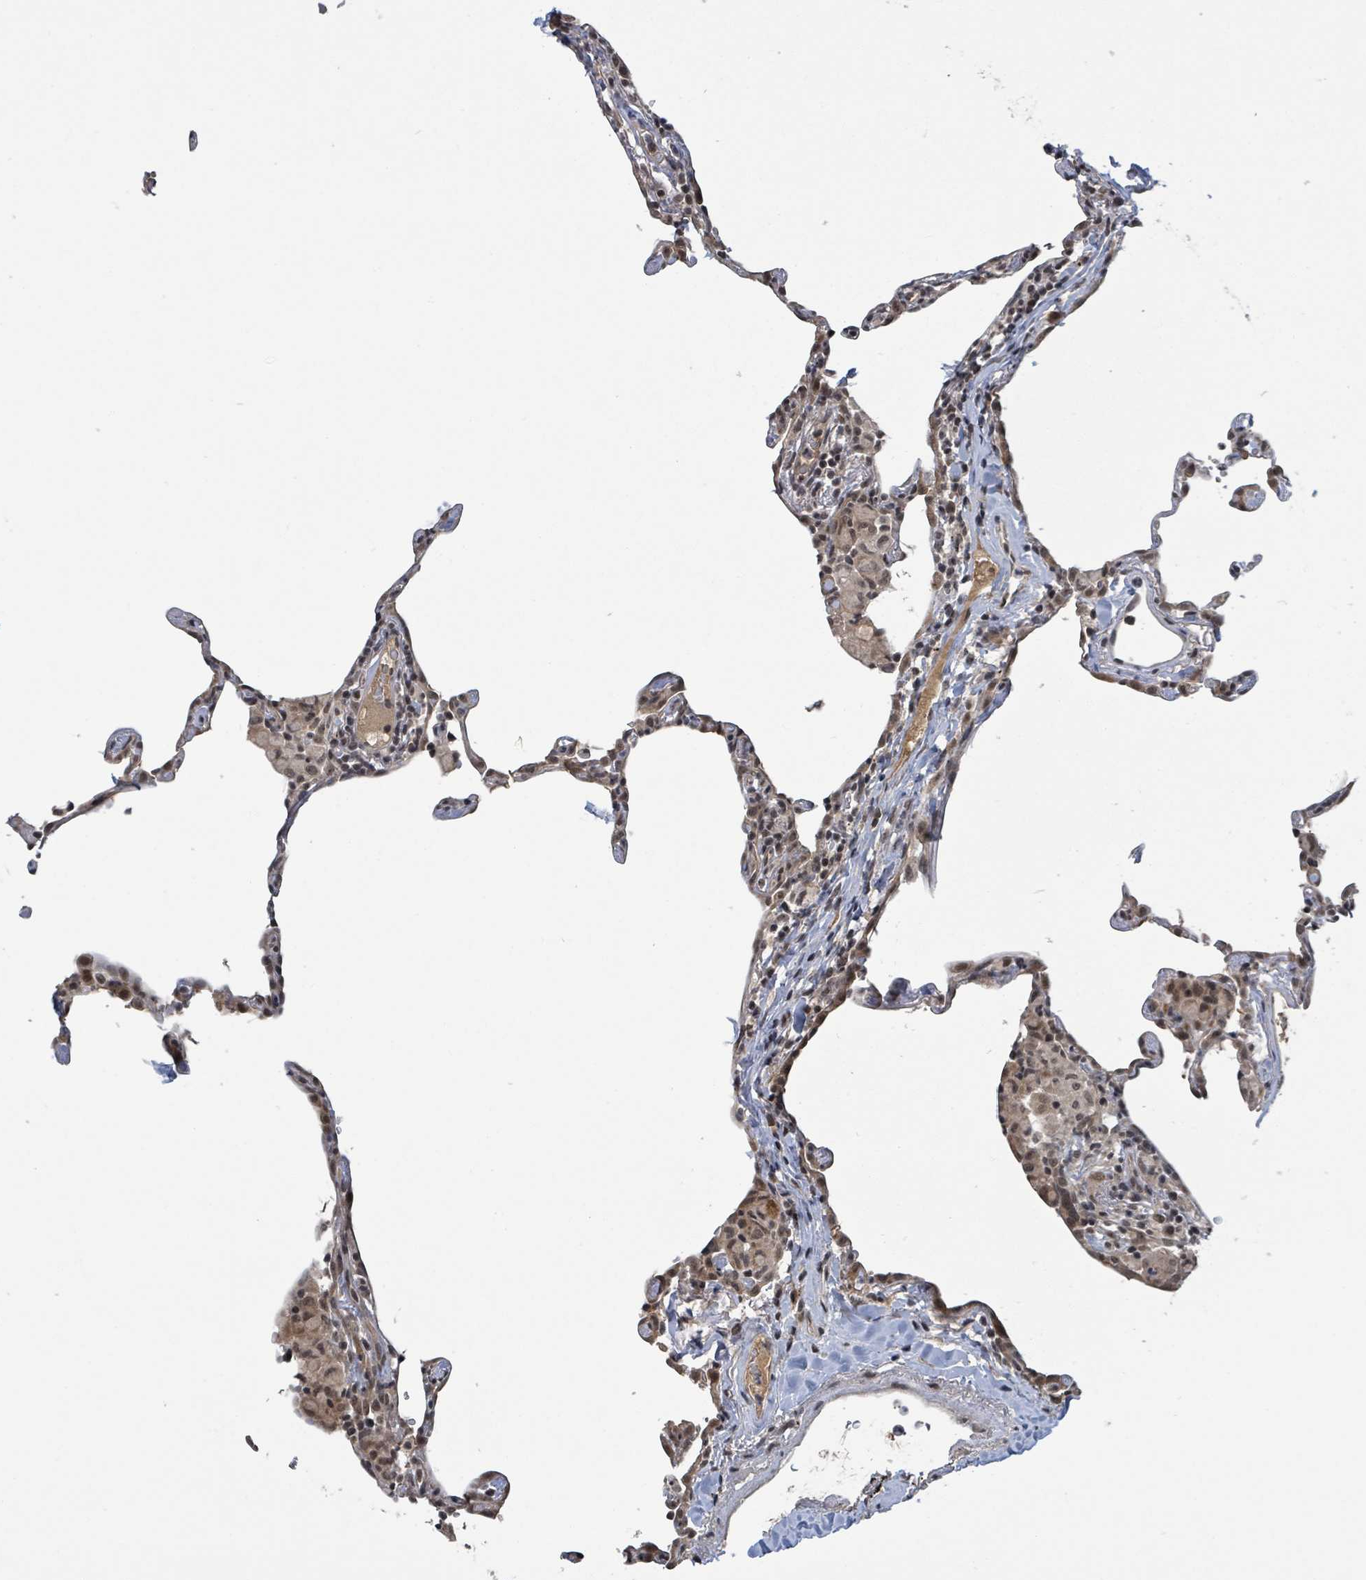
{"staining": {"intensity": "moderate", "quantity": "25%-75%", "location": "nuclear"}, "tissue": "lung", "cell_type": "Alveolar cells", "image_type": "normal", "snomed": [{"axis": "morphology", "description": "Normal tissue, NOS"}, {"axis": "topography", "description": "Lung"}], "caption": "Benign lung reveals moderate nuclear expression in approximately 25%-75% of alveolar cells, visualized by immunohistochemistry. The staining is performed using DAB brown chromogen to label protein expression. The nuclei are counter-stained blue using hematoxylin.", "gene": "ZBTB14", "patient": {"sex": "female", "age": 57}}